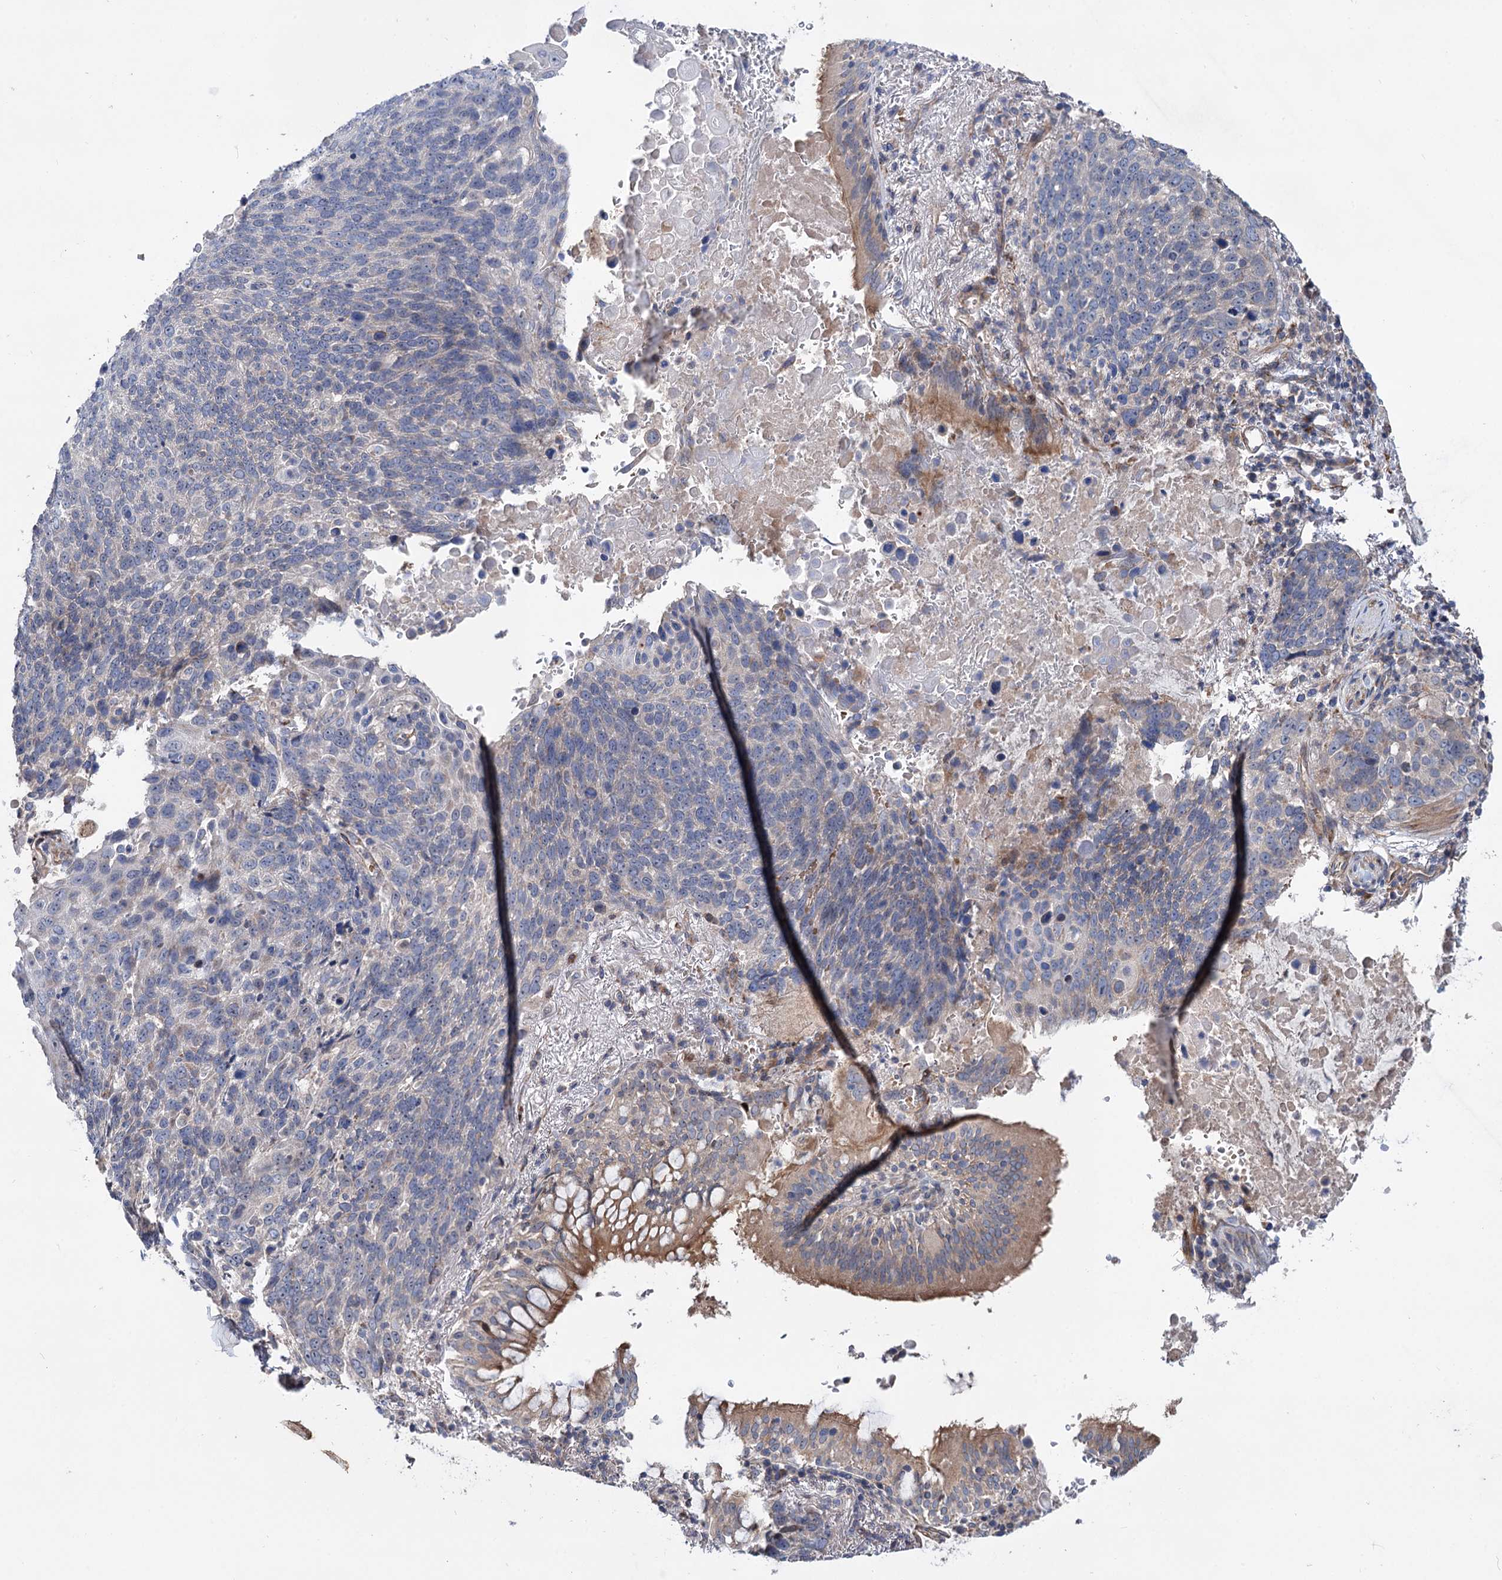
{"staining": {"intensity": "negative", "quantity": "none", "location": "none"}, "tissue": "lung cancer", "cell_type": "Tumor cells", "image_type": "cancer", "snomed": [{"axis": "morphology", "description": "Squamous cell carcinoma, NOS"}, {"axis": "topography", "description": "Lung"}], "caption": "Tumor cells are negative for protein expression in human lung squamous cell carcinoma. (Brightfield microscopy of DAB (3,3'-diaminobenzidine) immunohistochemistry at high magnification).", "gene": "PTDSS2", "patient": {"sex": "male", "age": 66}}